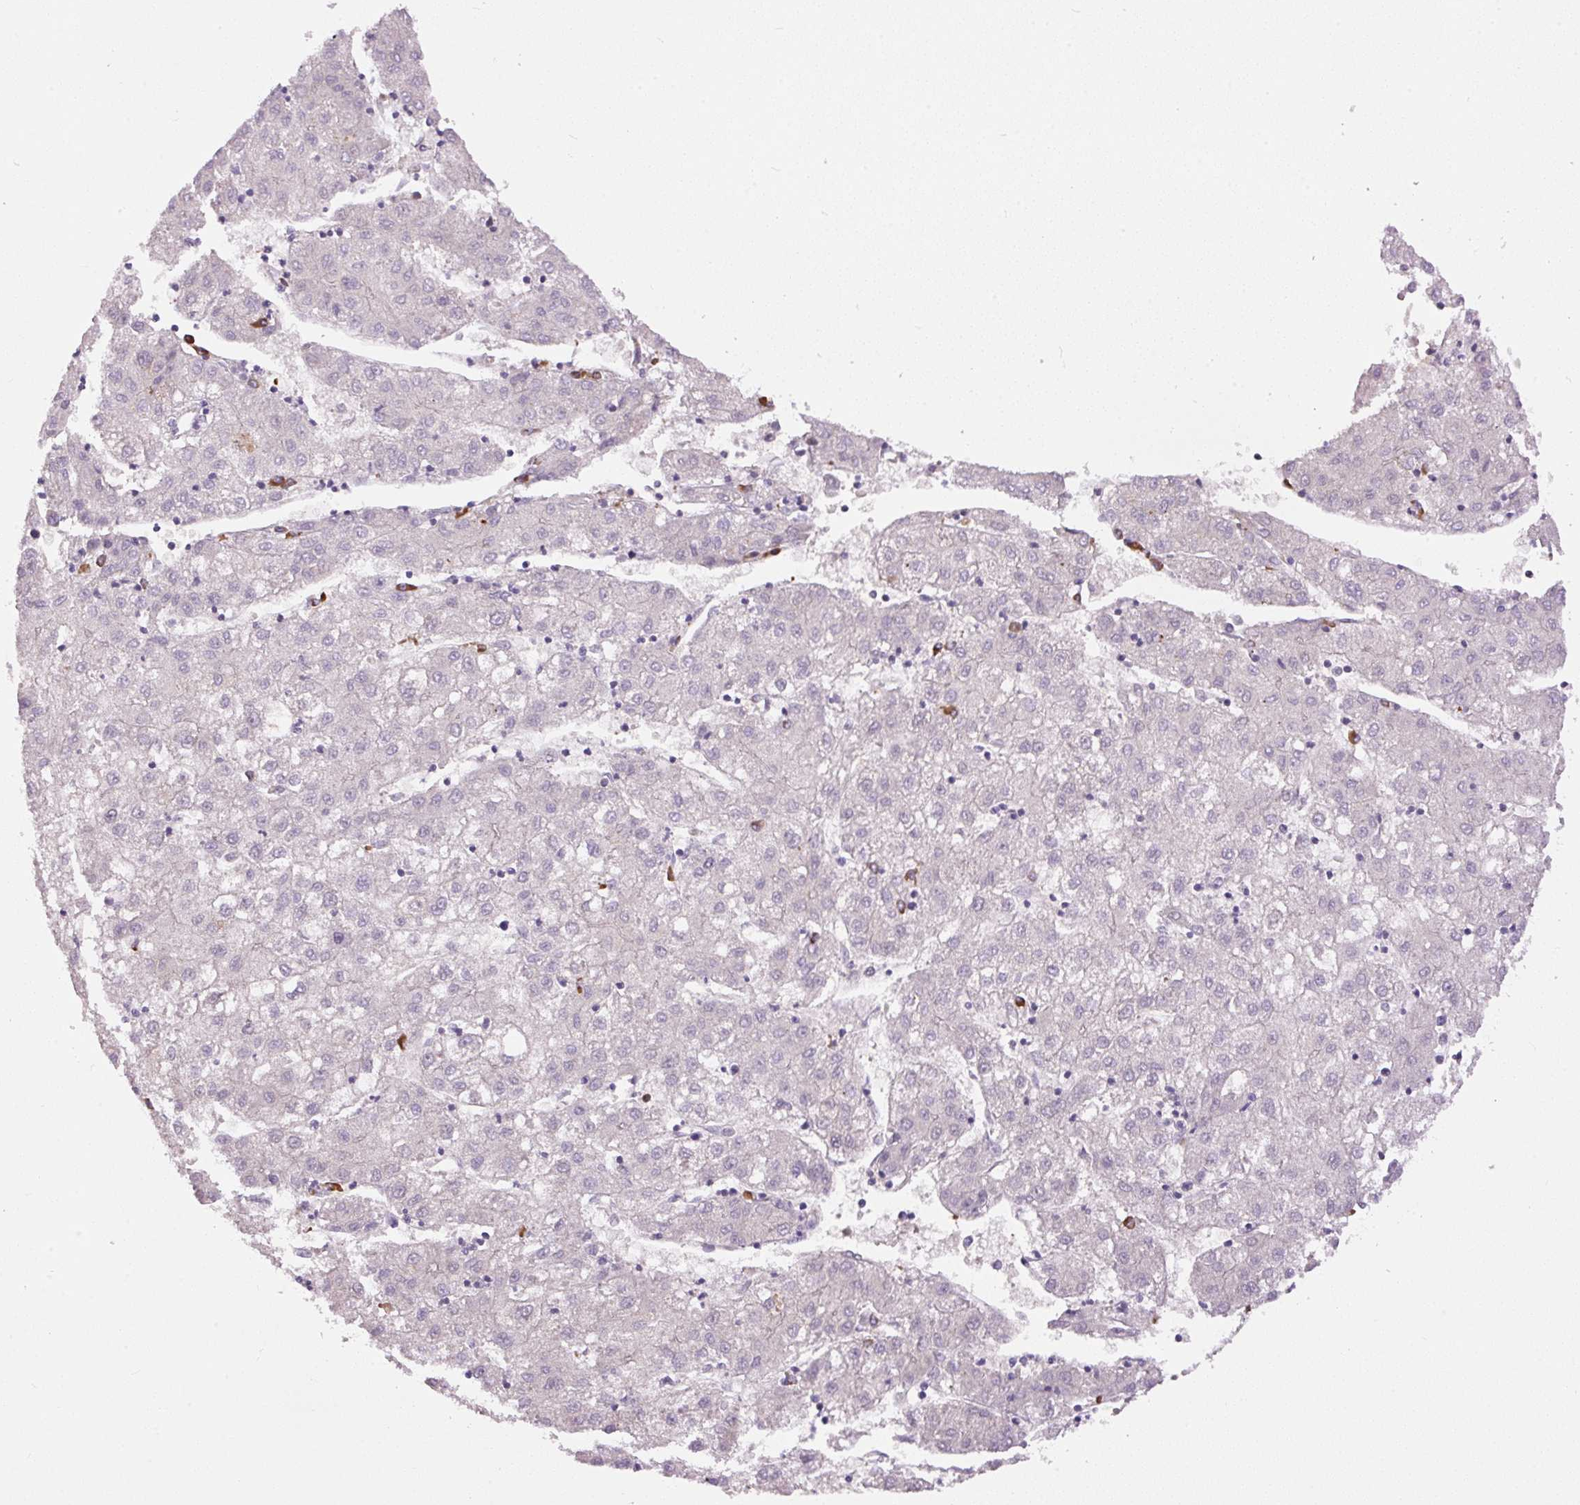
{"staining": {"intensity": "negative", "quantity": "none", "location": "none"}, "tissue": "liver cancer", "cell_type": "Tumor cells", "image_type": "cancer", "snomed": [{"axis": "morphology", "description": "Carcinoma, Hepatocellular, NOS"}, {"axis": "topography", "description": "Liver"}], "caption": "Protein analysis of liver hepatocellular carcinoma displays no significant expression in tumor cells.", "gene": "PPME1", "patient": {"sex": "male", "age": 72}}